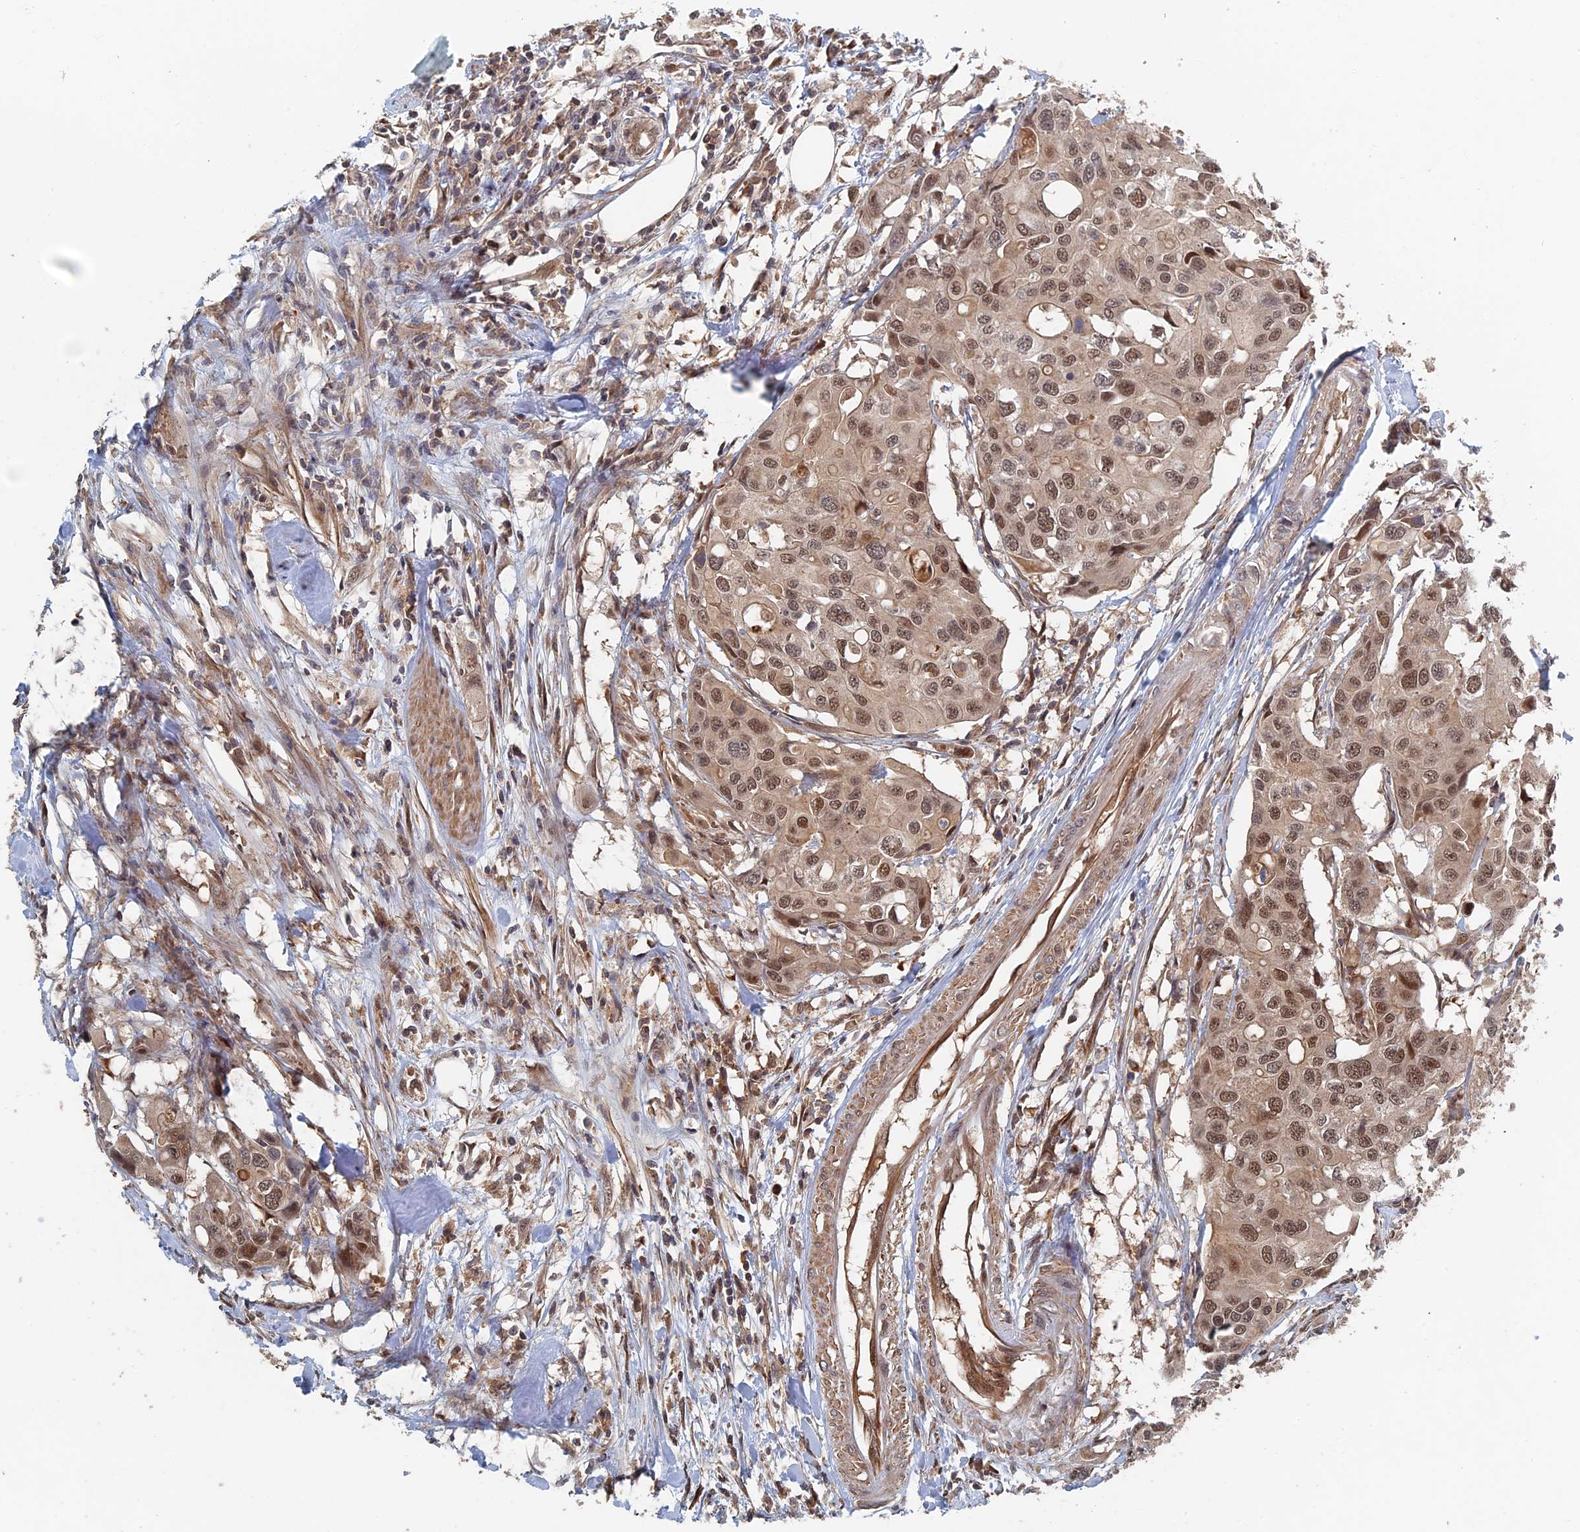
{"staining": {"intensity": "moderate", "quantity": ">75%", "location": "nuclear"}, "tissue": "colorectal cancer", "cell_type": "Tumor cells", "image_type": "cancer", "snomed": [{"axis": "morphology", "description": "Adenocarcinoma, NOS"}, {"axis": "topography", "description": "Colon"}], "caption": "Tumor cells exhibit medium levels of moderate nuclear staining in about >75% of cells in colorectal adenocarcinoma.", "gene": "ELOVL6", "patient": {"sex": "male", "age": 77}}